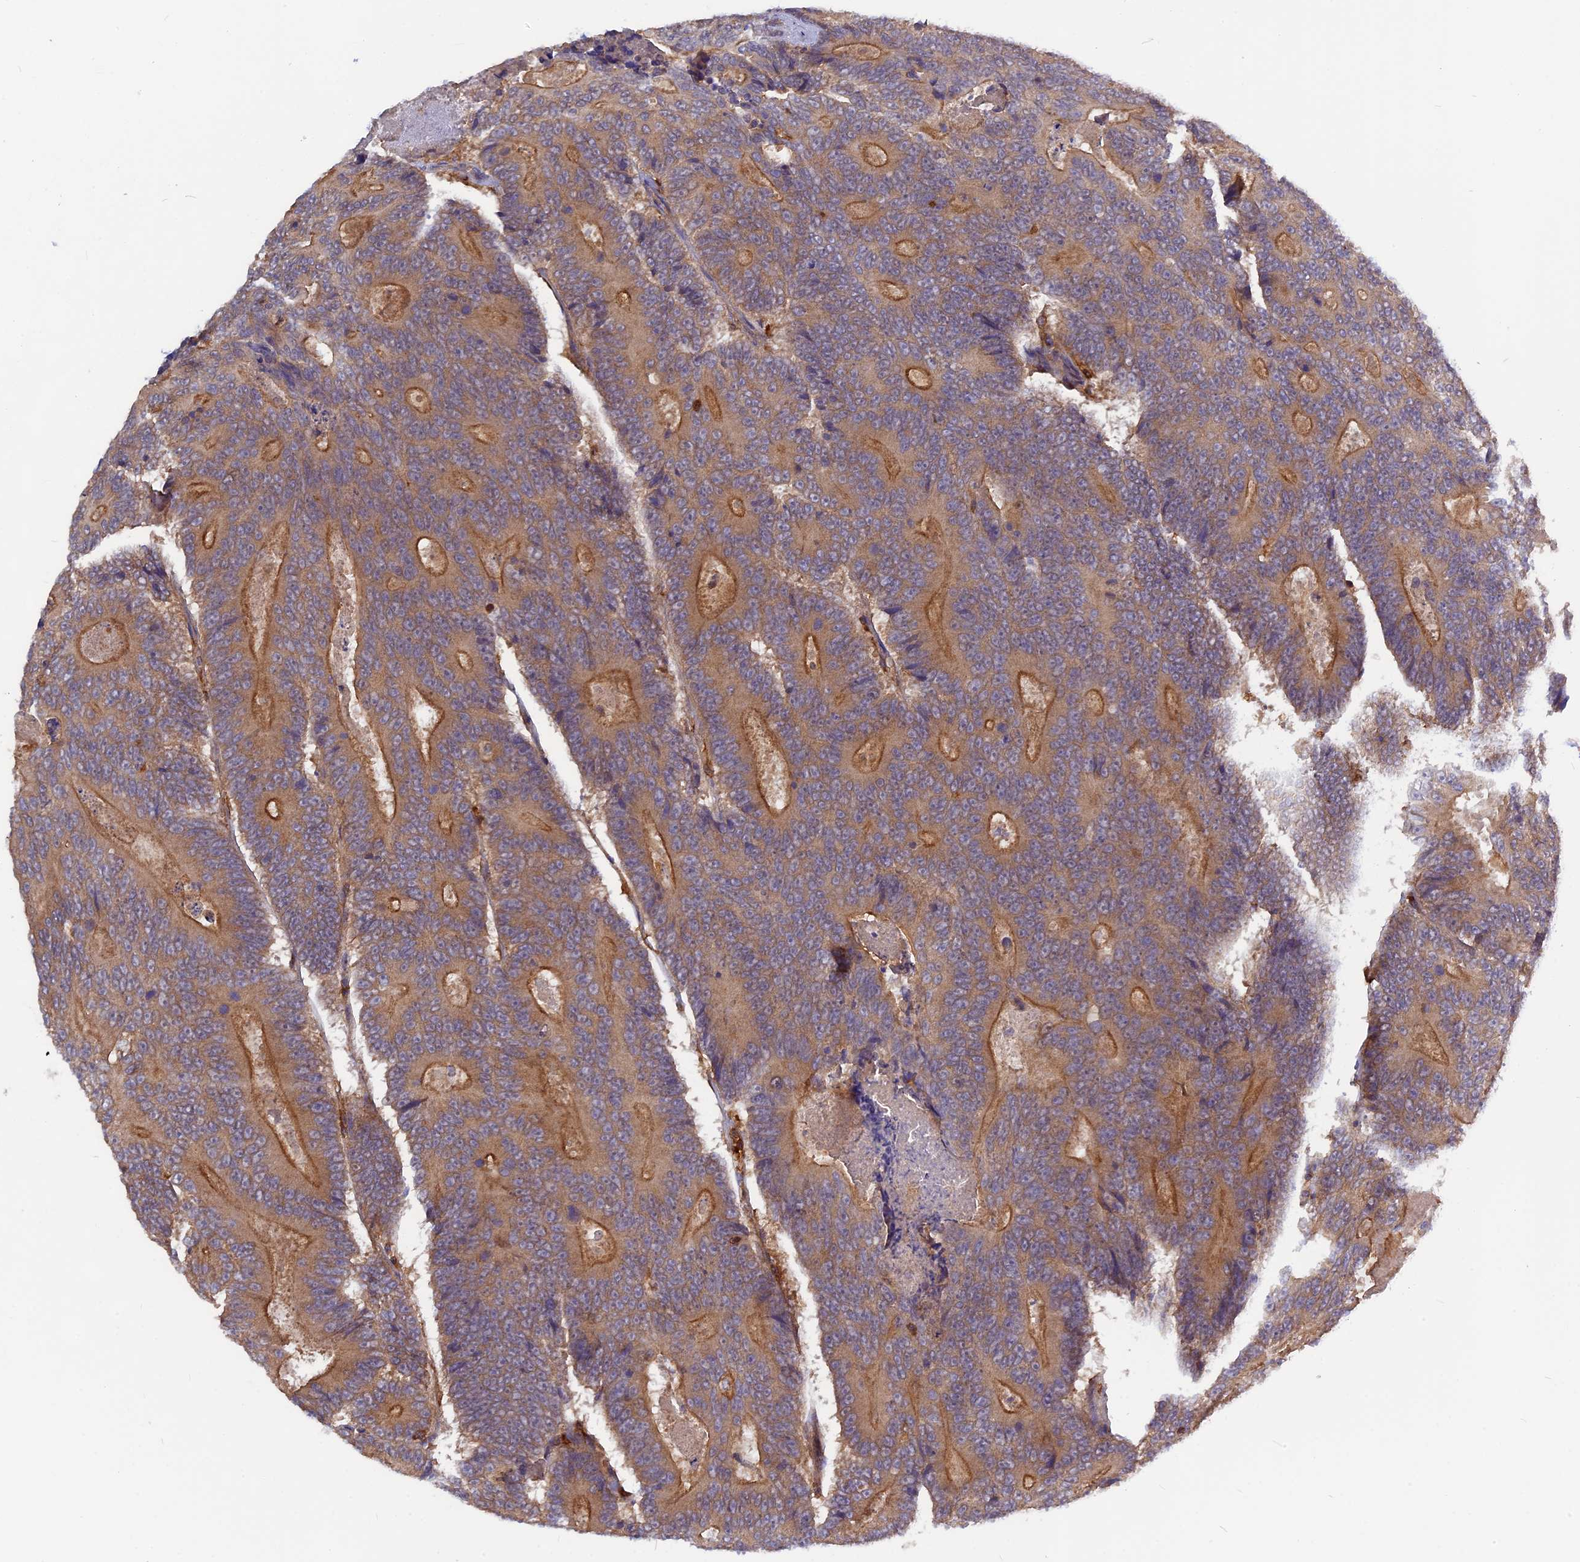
{"staining": {"intensity": "moderate", "quantity": ">75%", "location": "cytoplasmic/membranous"}, "tissue": "colorectal cancer", "cell_type": "Tumor cells", "image_type": "cancer", "snomed": [{"axis": "morphology", "description": "Adenocarcinoma, NOS"}, {"axis": "topography", "description": "Colon"}], "caption": "Protein analysis of adenocarcinoma (colorectal) tissue demonstrates moderate cytoplasmic/membranous positivity in about >75% of tumor cells.", "gene": "MYO9B", "patient": {"sex": "male", "age": 83}}